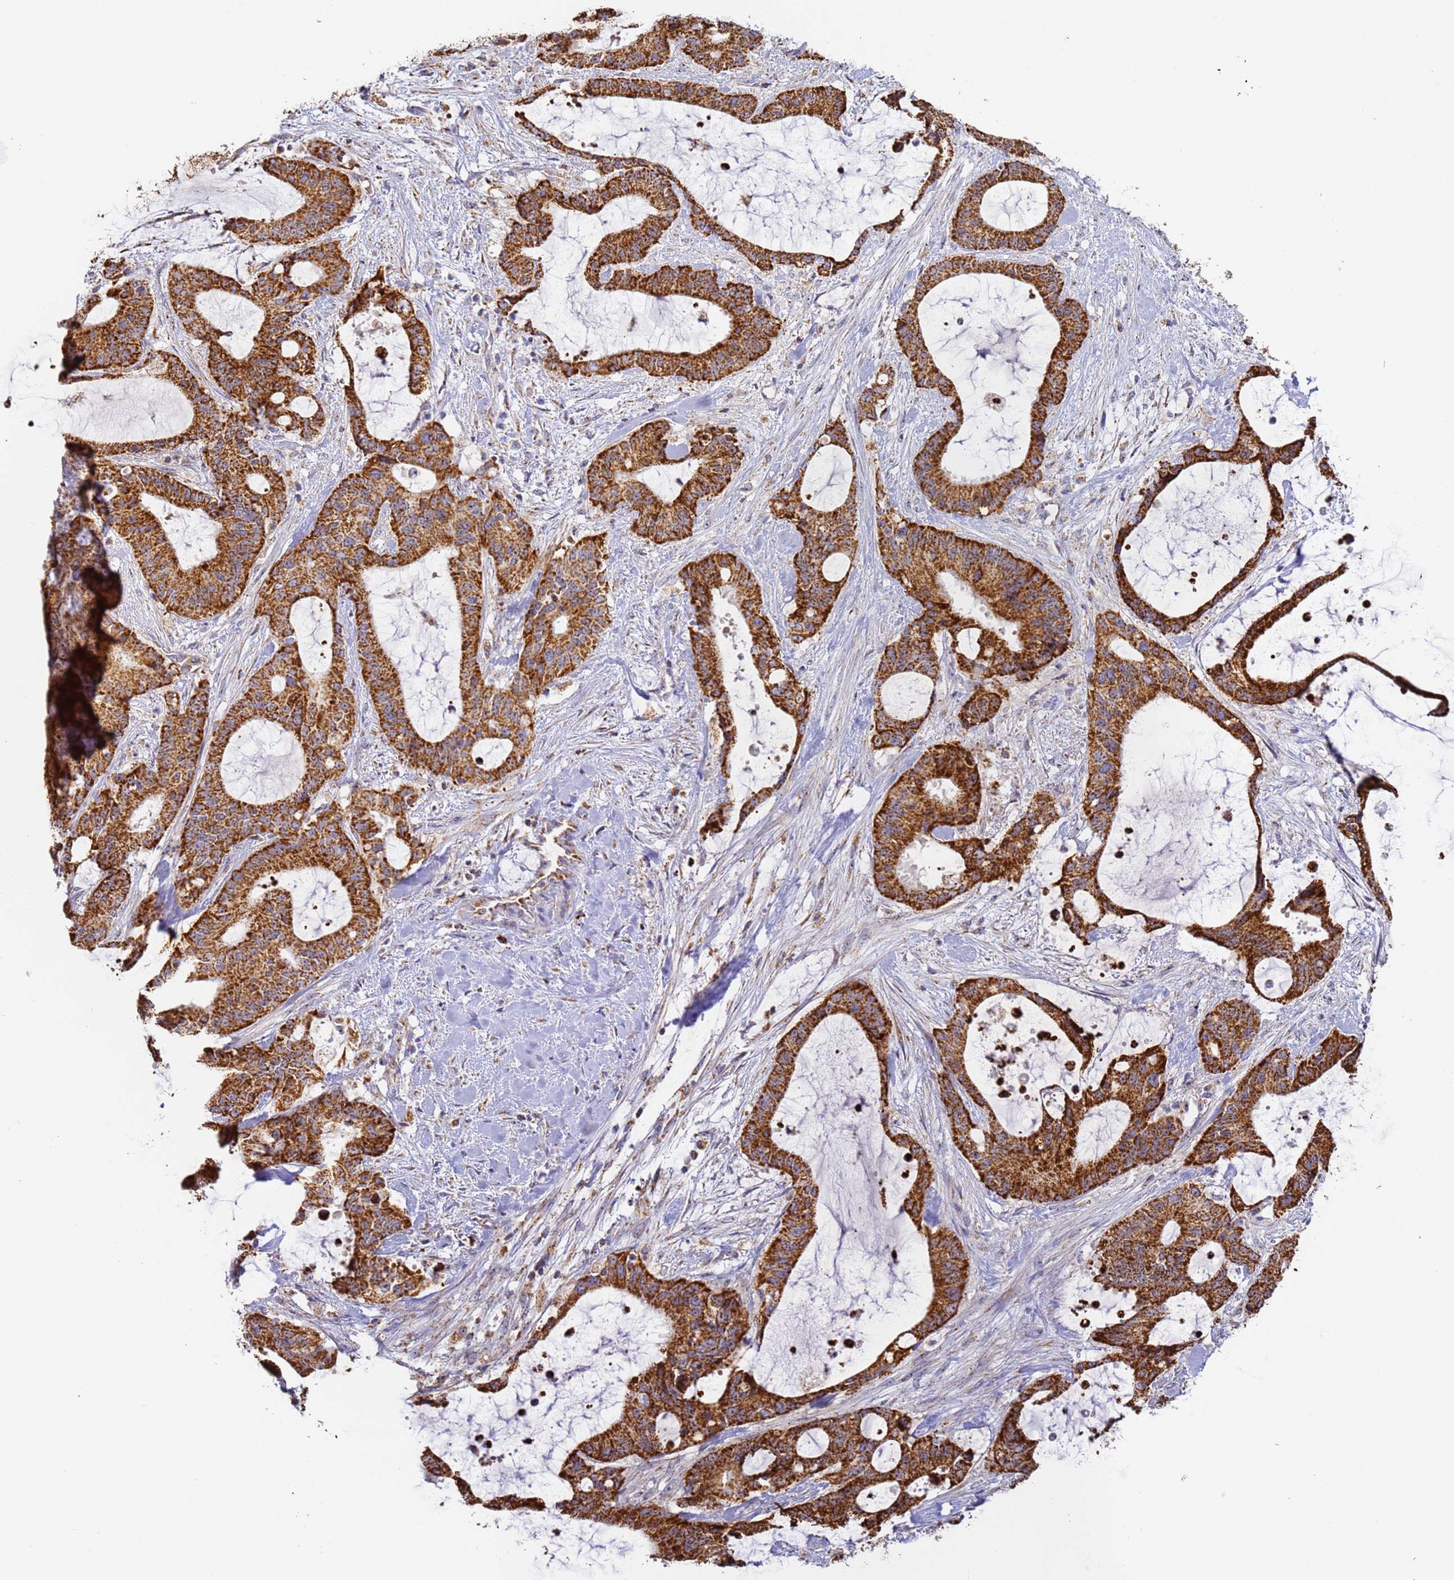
{"staining": {"intensity": "strong", "quantity": ">75%", "location": "cytoplasmic/membranous"}, "tissue": "liver cancer", "cell_type": "Tumor cells", "image_type": "cancer", "snomed": [{"axis": "morphology", "description": "Normal tissue, NOS"}, {"axis": "morphology", "description": "Cholangiocarcinoma"}, {"axis": "topography", "description": "Liver"}, {"axis": "topography", "description": "Peripheral nerve tissue"}], "caption": "The immunohistochemical stain shows strong cytoplasmic/membranous positivity in tumor cells of liver cancer (cholangiocarcinoma) tissue.", "gene": "FRG2C", "patient": {"sex": "female", "age": 73}}